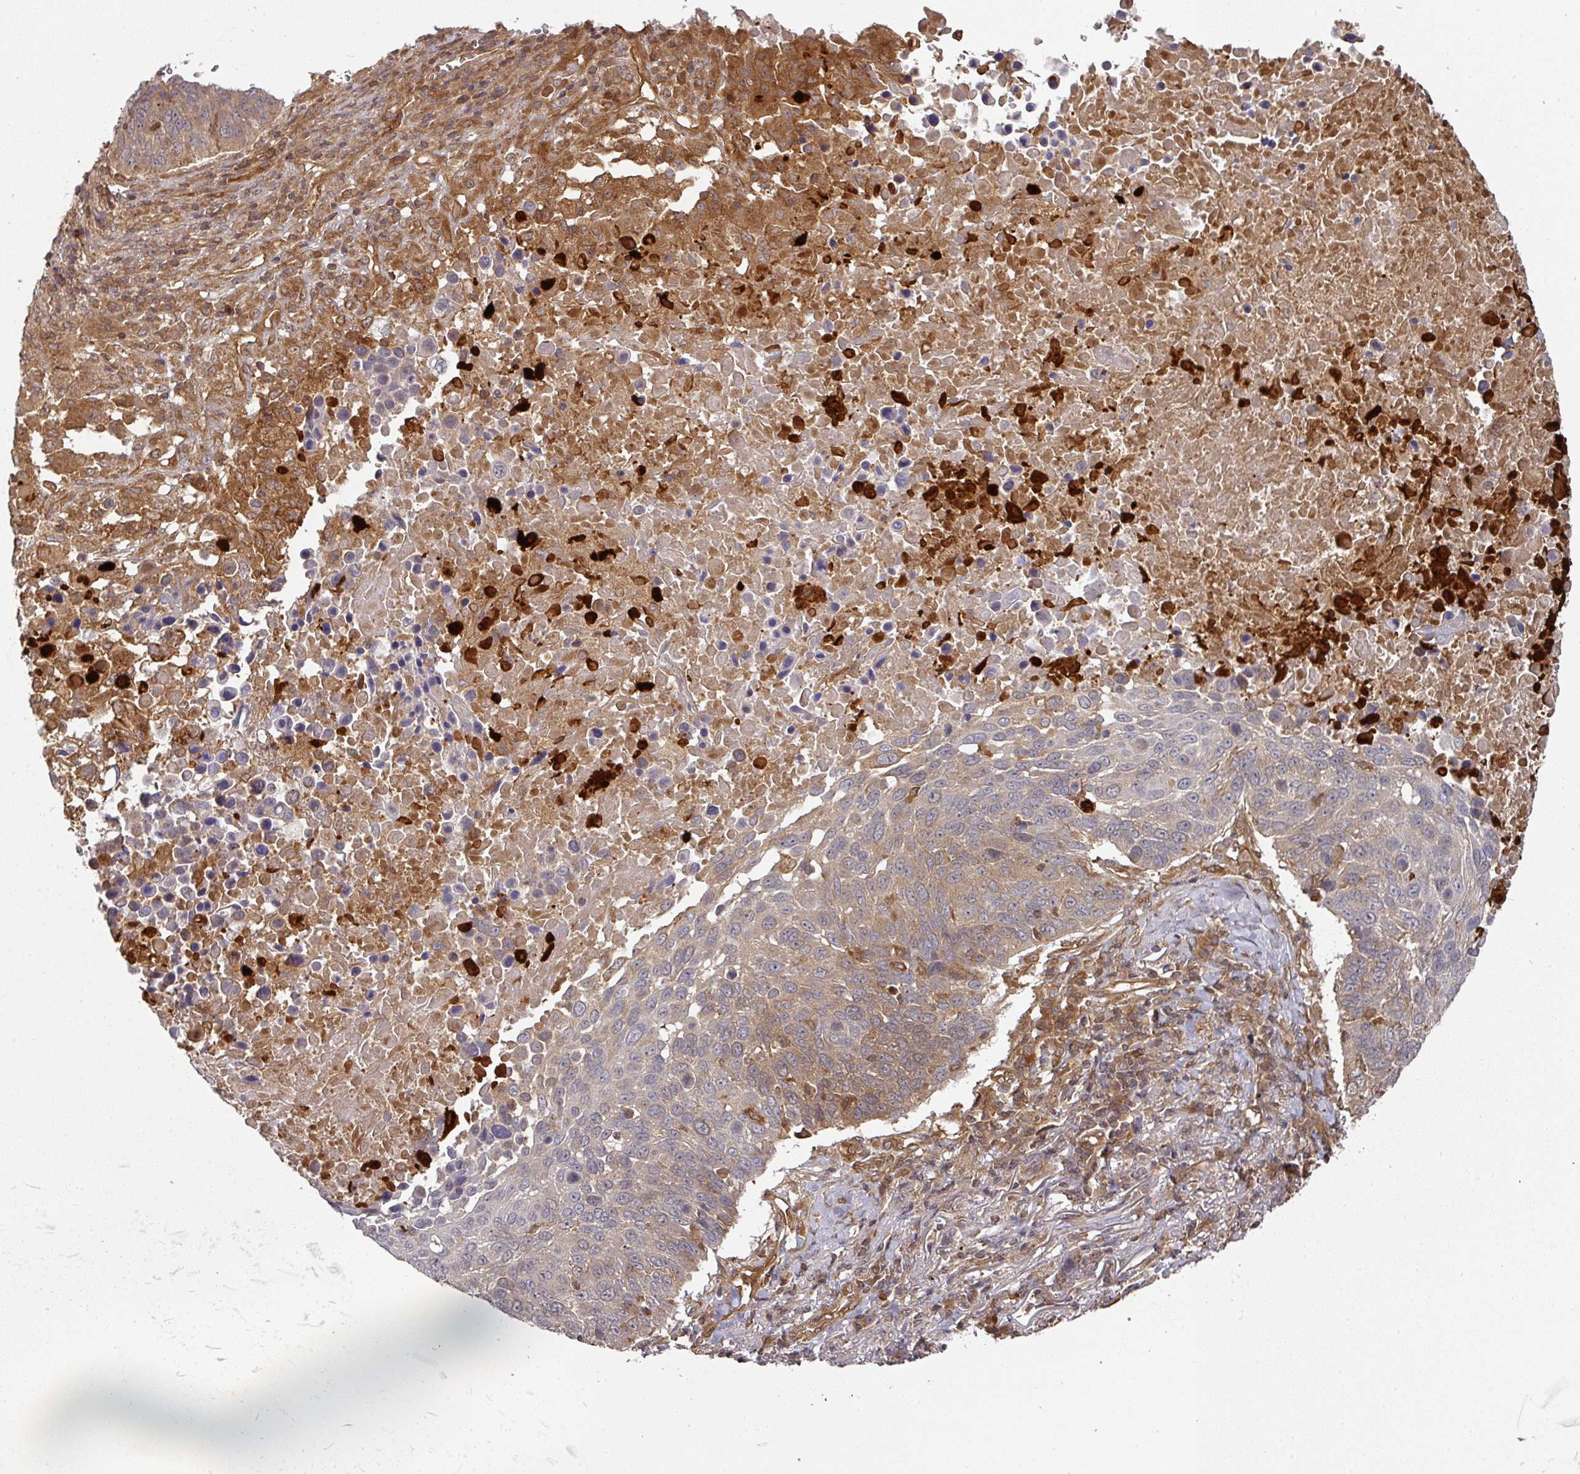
{"staining": {"intensity": "weak", "quantity": "25%-75%", "location": "cytoplasmic/membranous"}, "tissue": "lung cancer", "cell_type": "Tumor cells", "image_type": "cancer", "snomed": [{"axis": "morphology", "description": "Normal tissue, NOS"}, {"axis": "morphology", "description": "Squamous cell carcinoma, NOS"}, {"axis": "topography", "description": "Lymph node"}, {"axis": "topography", "description": "Lung"}], "caption": "A brown stain labels weak cytoplasmic/membranous staining of a protein in squamous cell carcinoma (lung) tumor cells. (IHC, brightfield microscopy, high magnification).", "gene": "EIF4EBP2", "patient": {"sex": "male", "age": 66}}